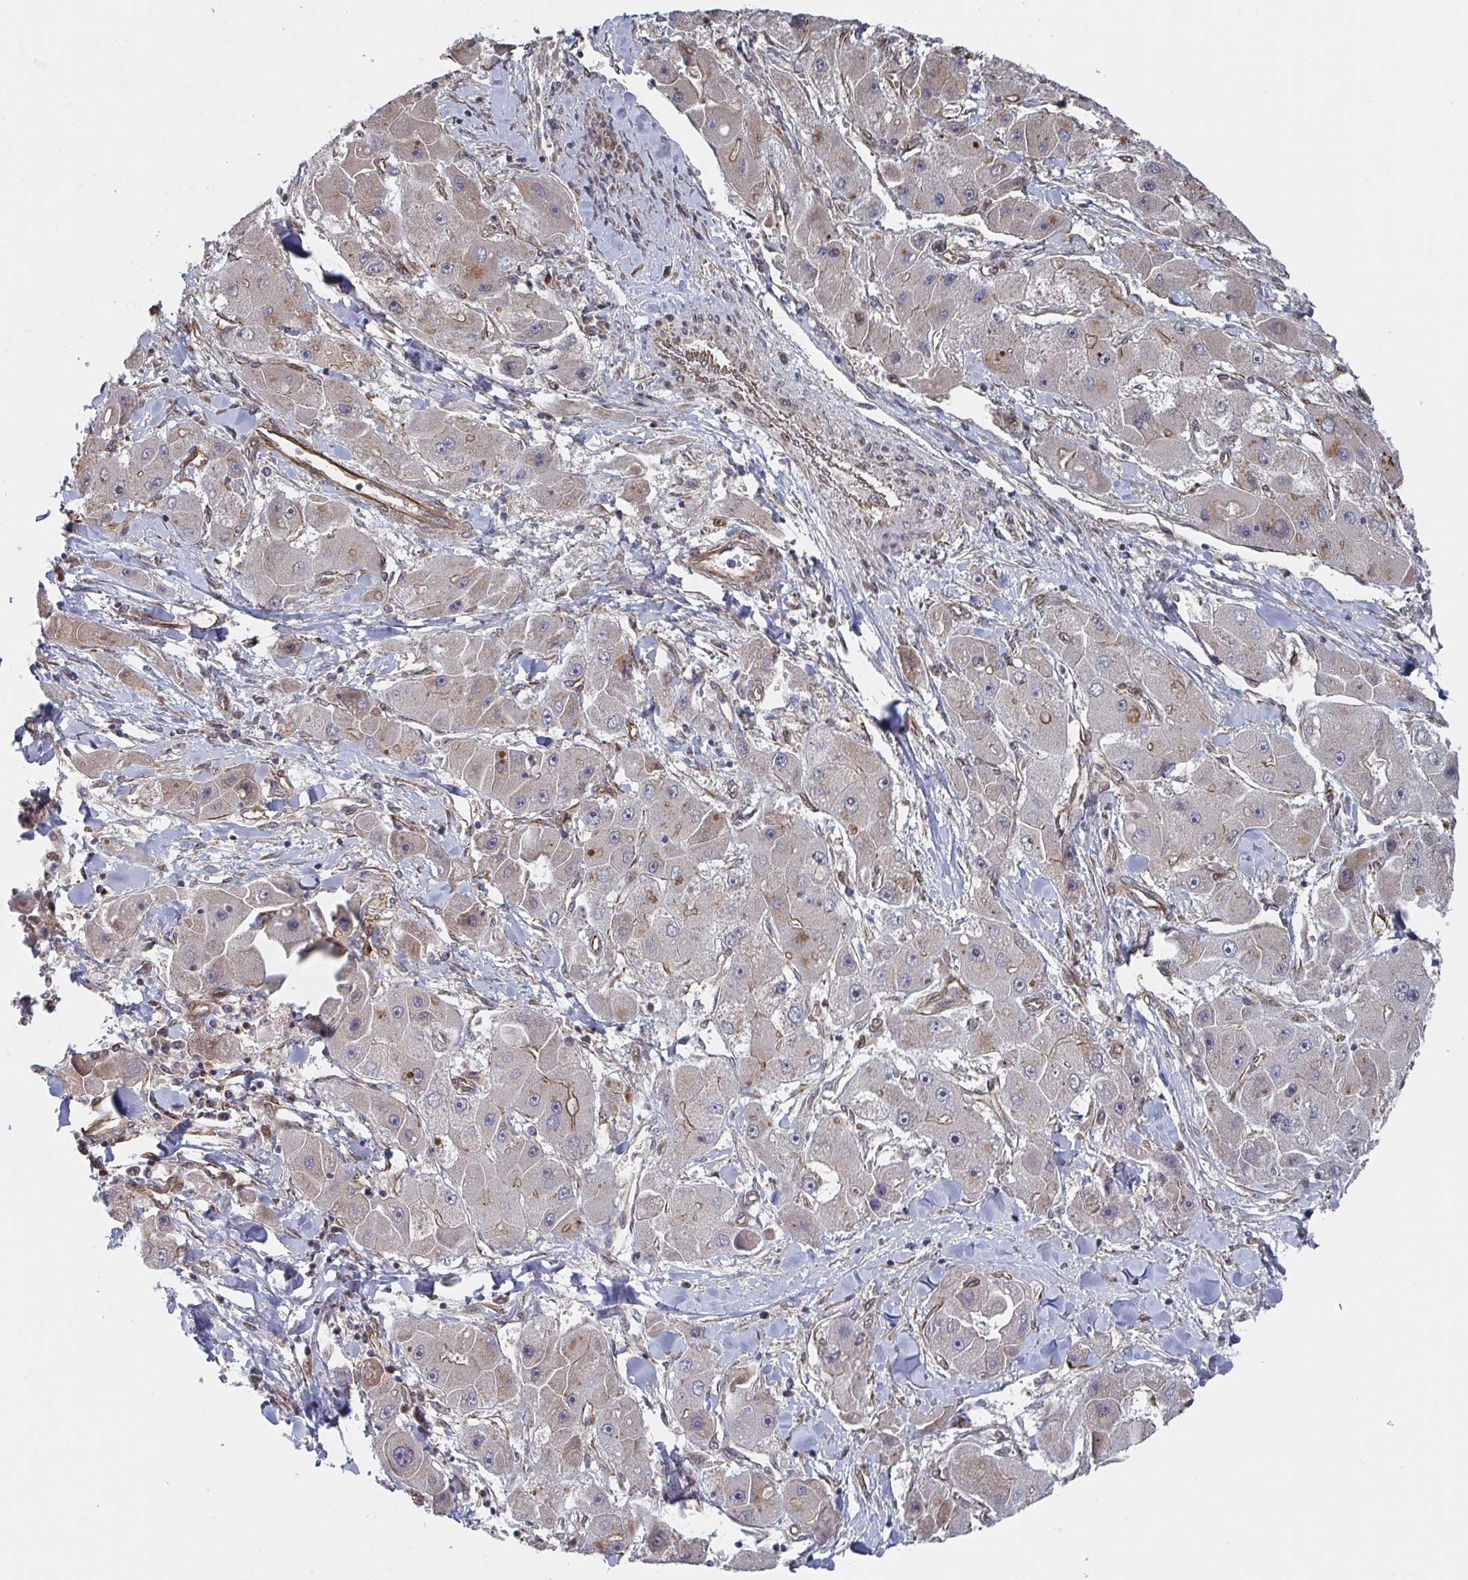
{"staining": {"intensity": "weak", "quantity": "<25%", "location": "cytoplasmic/membranous"}, "tissue": "liver cancer", "cell_type": "Tumor cells", "image_type": "cancer", "snomed": [{"axis": "morphology", "description": "Carcinoma, Hepatocellular, NOS"}, {"axis": "topography", "description": "Liver"}], "caption": "Tumor cells show no significant staining in hepatocellular carcinoma (liver). The staining was performed using DAB (3,3'-diaminobenzidine) to visualize the protein expression in brown, while the nuclei were stained in blue with hematoxylin (Magnification: 20x).", "gene": "DVL3", "patient": {"sex": "male", "age": 24}}